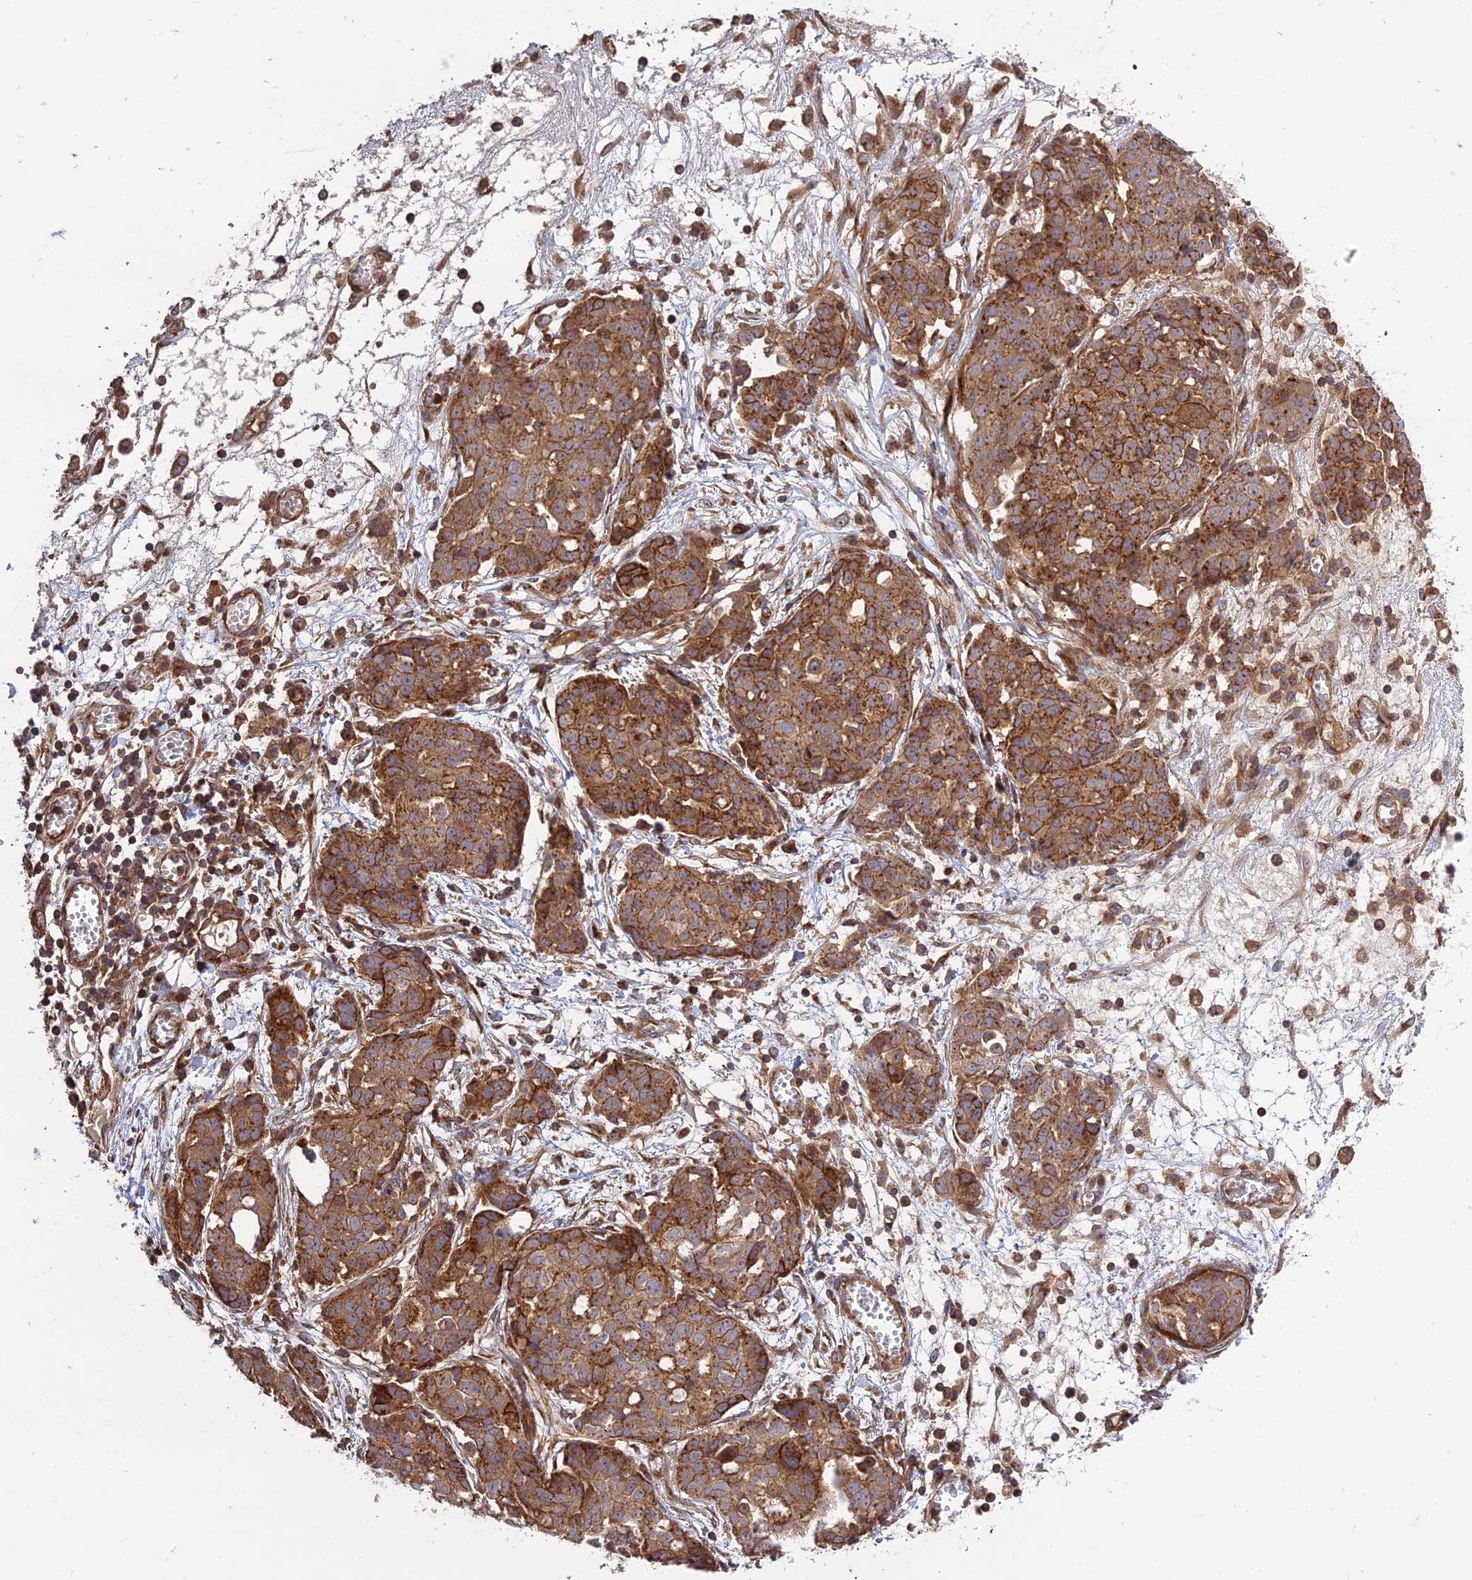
{"staining": {"intensity": "moderate", "quantity": ">75%", "location": "cytoplasmic/membranous"}, "tissue": "ovarian cancer", "cell_type": "Tumor cells", "image_type": "cancer", "snomed": [{"axis": "morphology", "description": "Cystadenocarcinoma, serous, NOS"}, {"axis": "topography", "description": "Soft tissue"}, {"axis": "topography", "description": "Ovary"}], "caption": "A medium amount of moderate cytoplasmic/membranous expression is present in about >75% of tumor cells in ovarian cancer (serous cystadenocarcinoma) tissue.", "gene": "TMEM131L", "patient": {"sex": "female", "age": 57}}